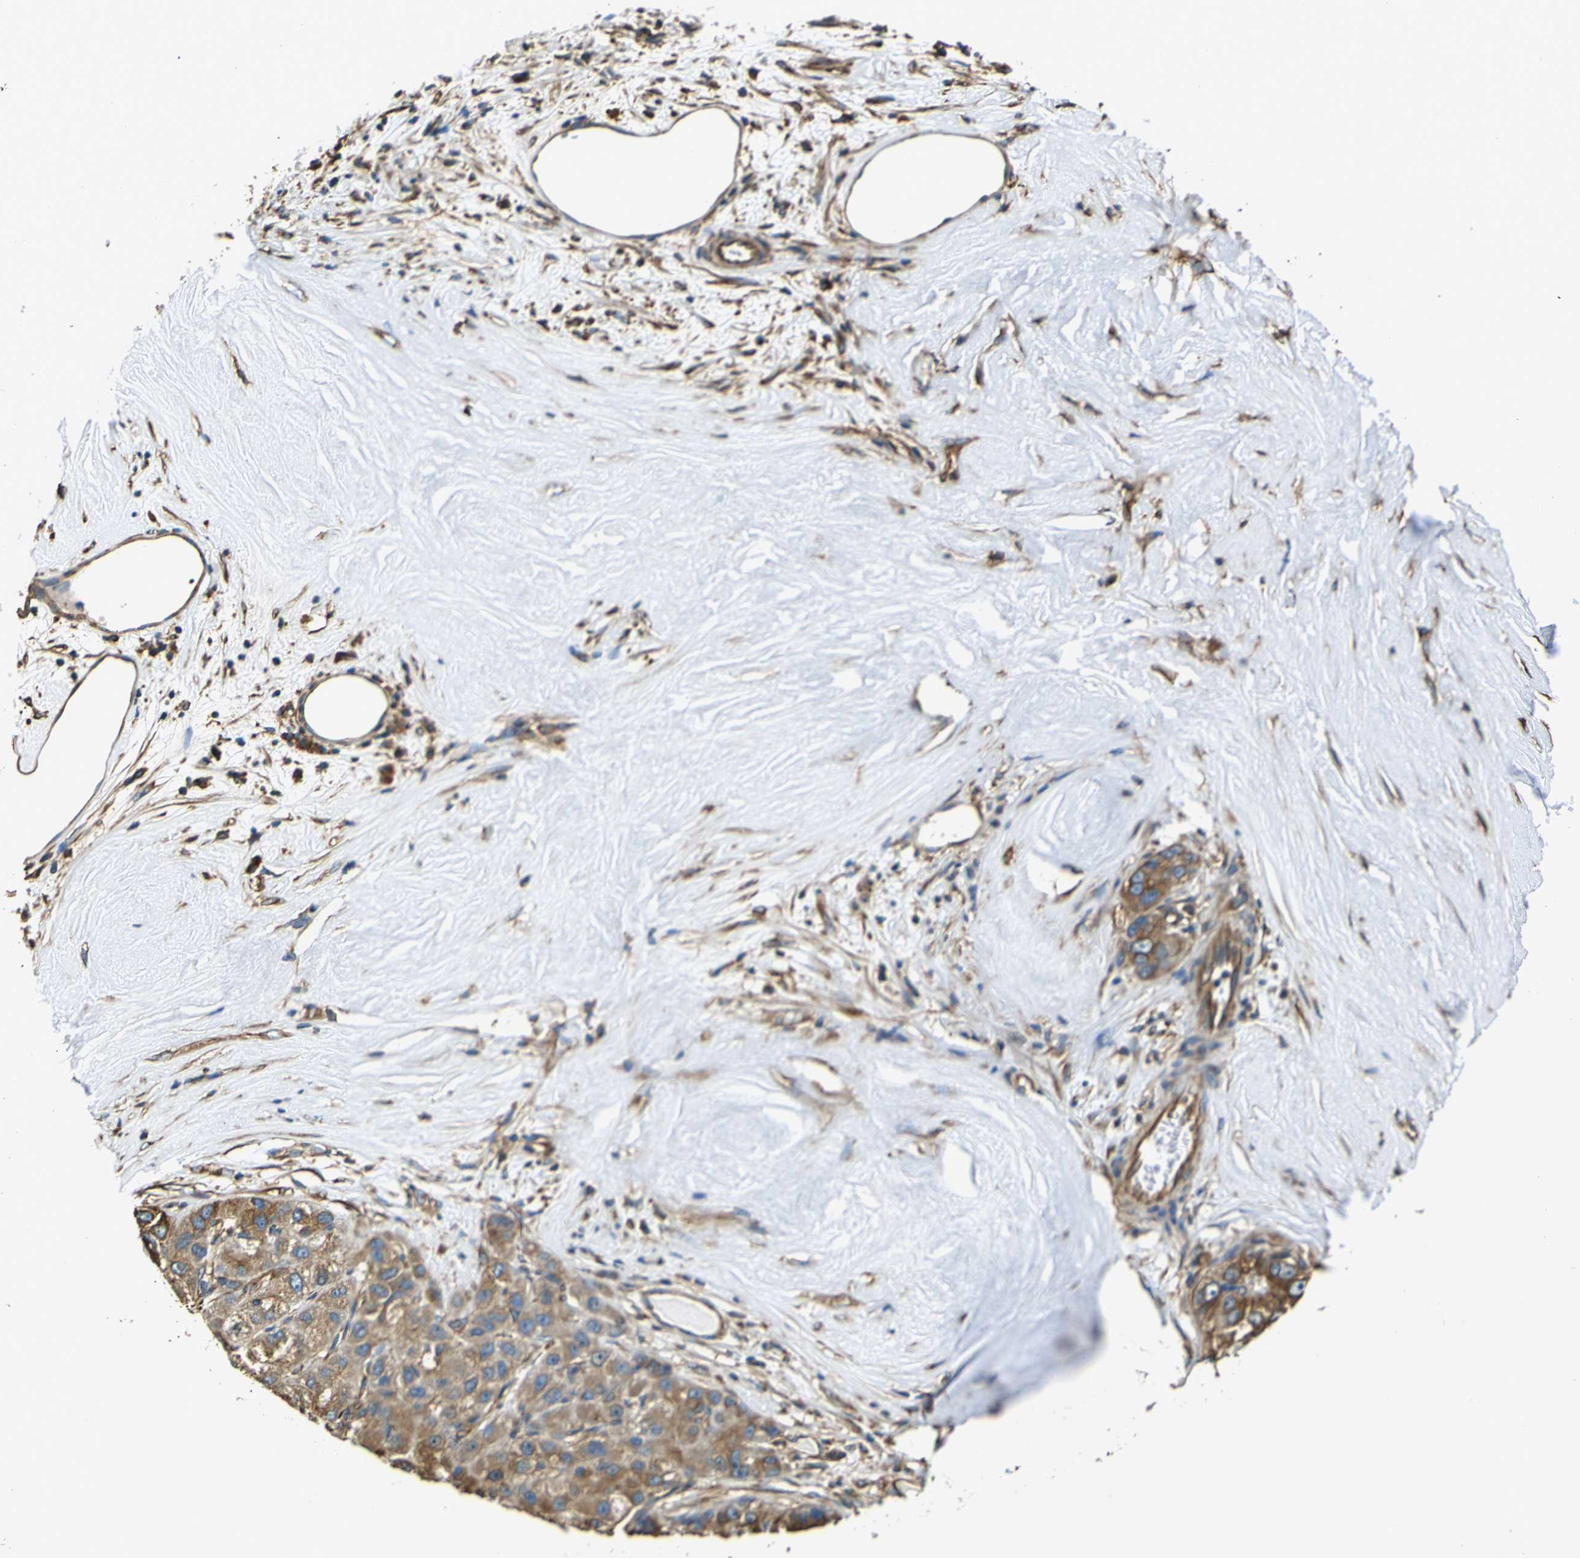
{"staining": {"intensity": "weak", "quantity": ">75%", "location": "cytoplasmic/membranous"}, "tissue": "liver cancer", "cell_type": "Tumor cells", "image_type": "cancer", "snomed": [{"axis": "morphology", "description": "Carcinoma, Hepatocellular, NOS"}, {"axis": "topography", "description": "Liver"}], "caption": "Tumor cells reveal low levels of weak cytoplasmic/membranous expression in about >75% of cells in liver cancer. The staining was performed using DAB, with brown indicating positive protein expression. Nuclei are stained blue with hematoxylin.", "gene": "TUBB", "patient": {"sex": "male", "age": 80}}